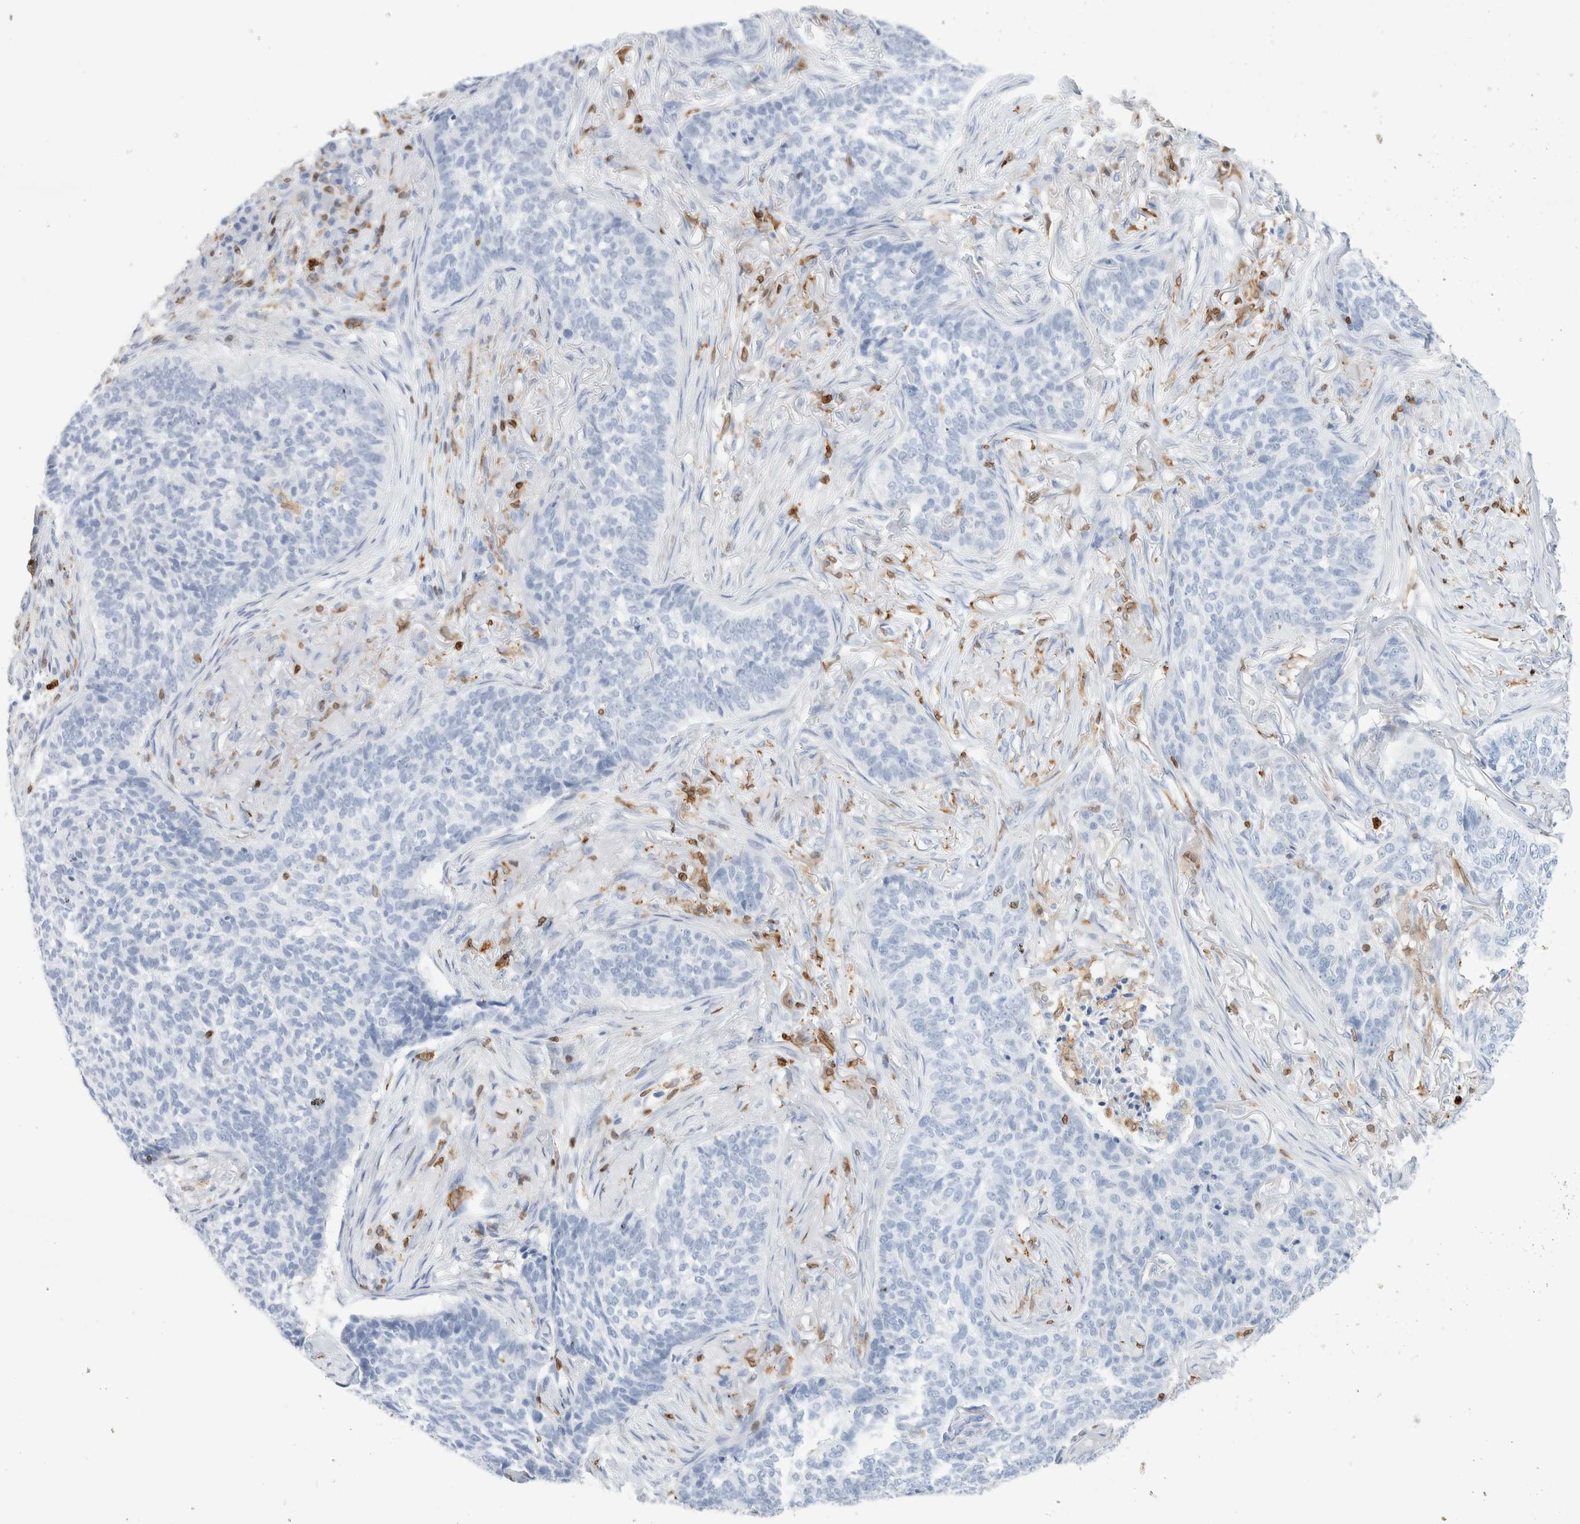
{"staining": {"intensity": "negative", "quantity": "none", "location": "none"}, "tissue": "skin cancer", "cell_type": "Tumor cells", "image_type": "cancer", "snomed": [{"axis": "morphology", "description": "Basal cell carcinoma"}, {"axis": "topography", "description": "Skin"}], "caption": "Human basal cell carcinoma (skin) stained for a protein using immunohistochemistry (IHC) shows no staining in tumor cells.", "gene": "ALOX5AP", "patient": {"sex": "male", "age": 85}}